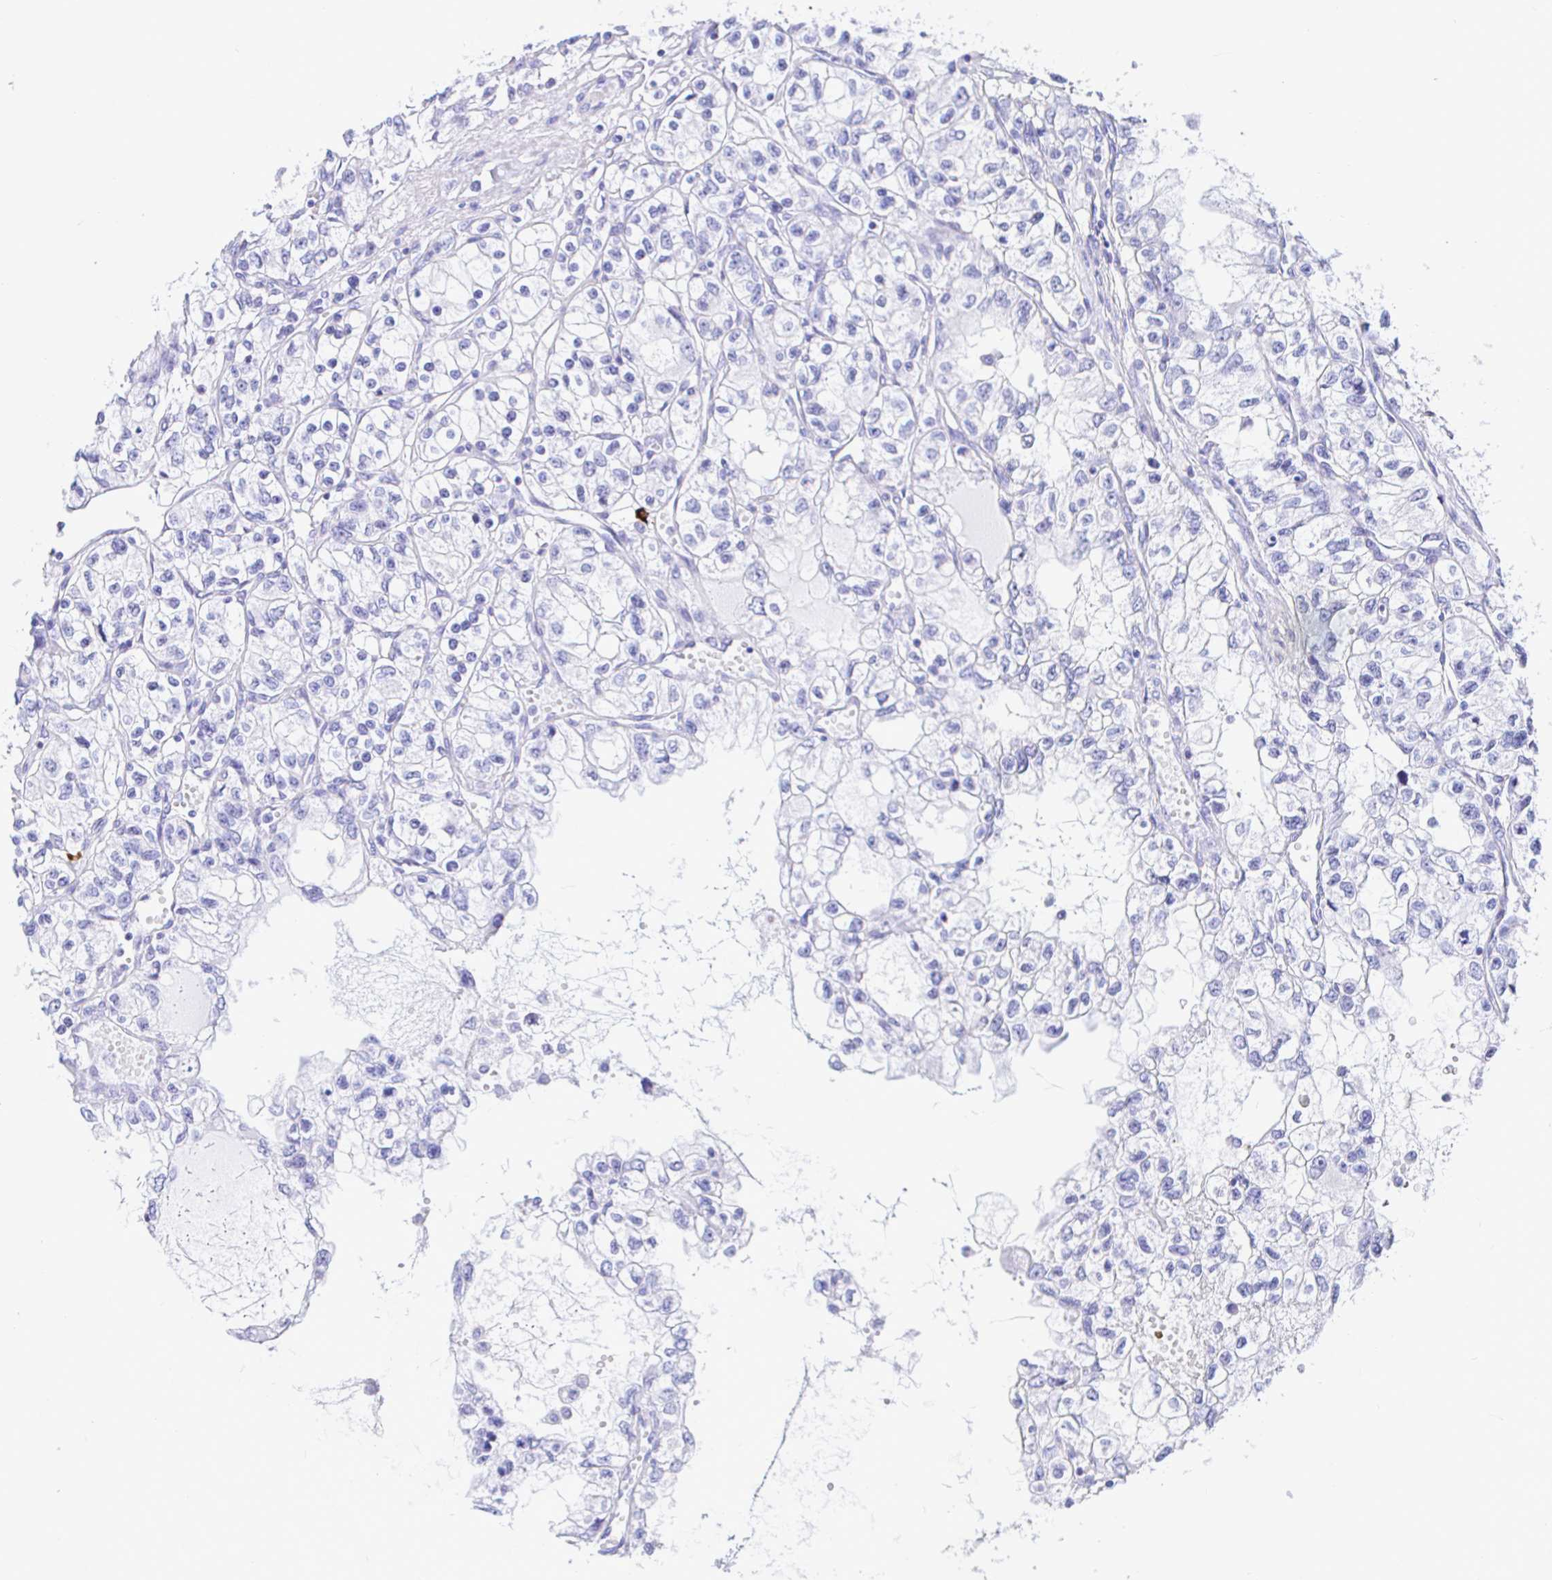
{"staining": {"intensity": "negative", "quantity": "none", "location": "none"}, "tissue": "renal cancer", "cell_type": "Tumor cells", "image_type": "cancer", "snomed": [{"axis": "morphology", "description": "Adenocarcinoma, NOS"}, {"axis": "topography", "description": "Kidney"}], "caption": "Renal cancer (adenocarcinoma) stained for a protein using immunohistochemistry shows no expression tumor cells.", "gene": "CCDC62", "patient": {"sex": "female", "age": 59}}